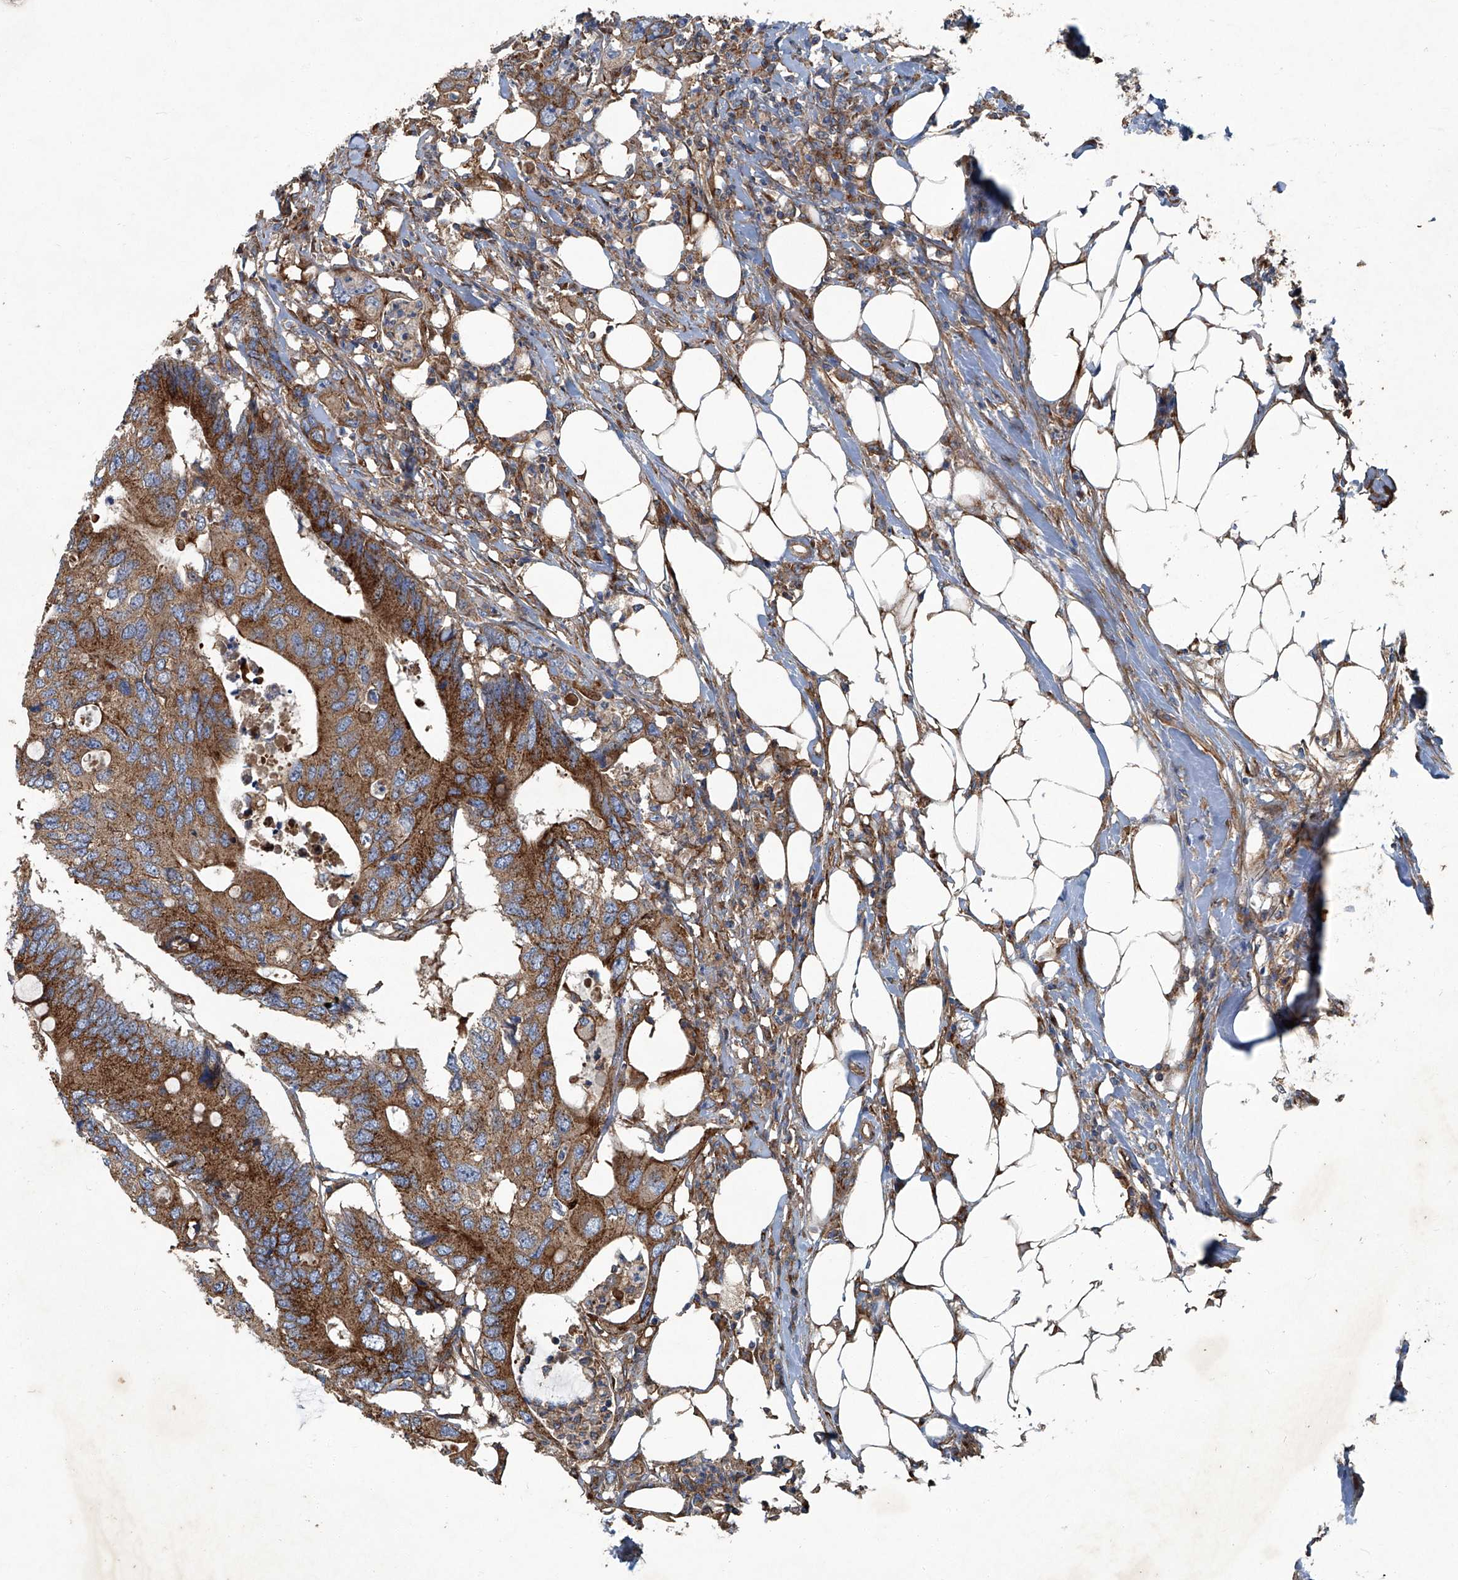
{"staining": {"intensity": "strong", "quantity": ">75%", "location": "cytoplasmic/membranous"}, "tissue": "colorectal cancer", "cell_type": "Tumor cells", "image_type": "cancer", "snomed": [{"axis": "morphology", "description": "Adenocarcinoma, NOS"}, {"axis": "topography", "description": "Colon"}], "caption": "Tumor cells show strong cytoplasmic/membranous staining in about >75% of cells in colorectal cancer (adenocarcinoma). The staining was performed using DAB (3,3'-diaminobenzidine) to visualize the protein expression in brown, while the nuclei were stained in blue with hematoxylin (Magnification: 20x).", "gene": "PIGH", "patient": {"sex": "male", "age": 71}}